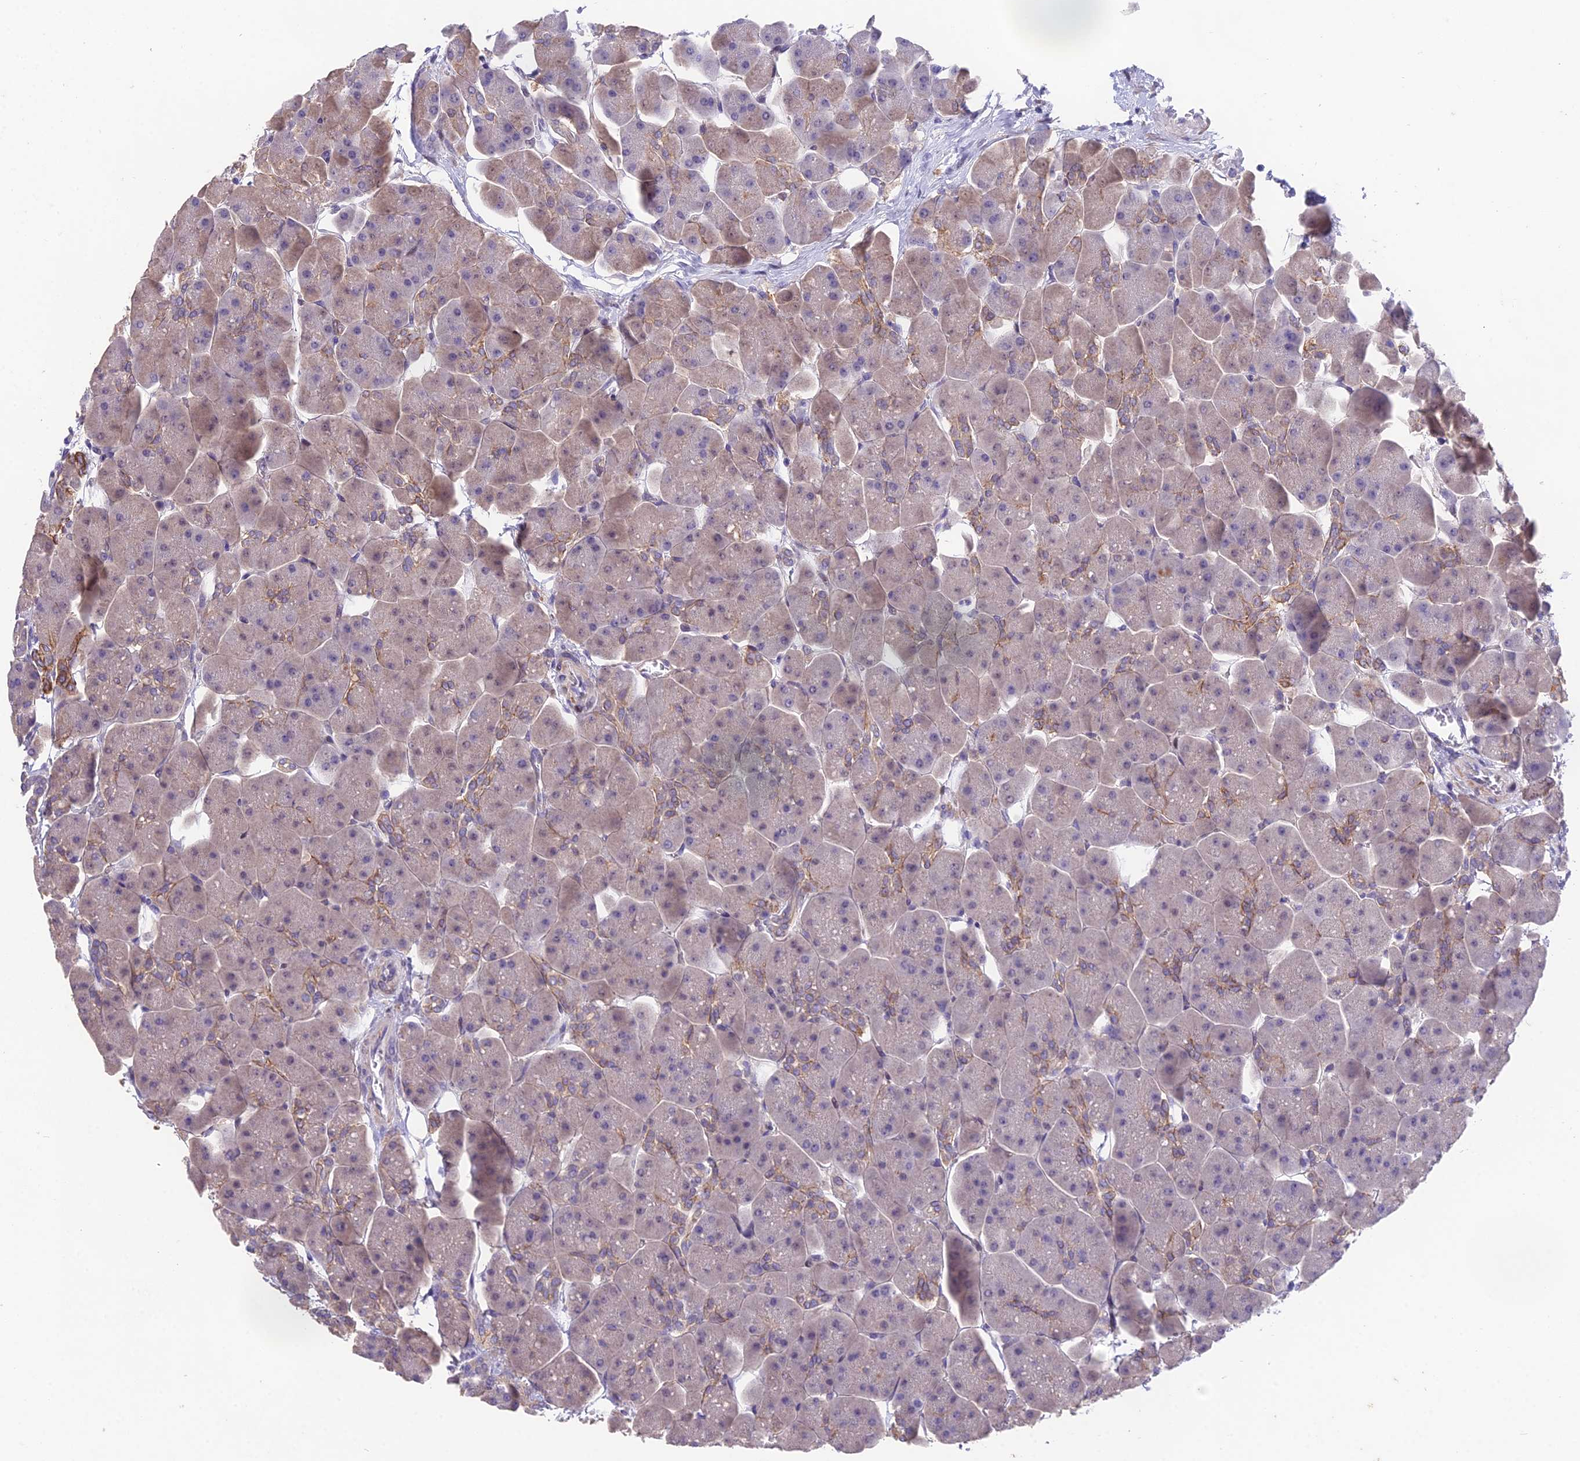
{"staining": {"intensity": "moderate", "quantity": "<25%", "location": "cytoplasmic/membranous"}, "tissue": "pancreas", "cell_type": "Exocrine glandular cells", "image_type": "normal", "snomed": [{"axis": "morphology", "description": "Normal tissue, NOS"}, {"axis": "topography", "description": "Pancreas"}], "caption": "Benign pancreas displays moderate cytoplasmic/membranous expression in approximately <25% of exocrine glandular cells Nuclei are stained in blue..", "gene": "PUS10", "patient": {"sex": "male", "age": 66}}